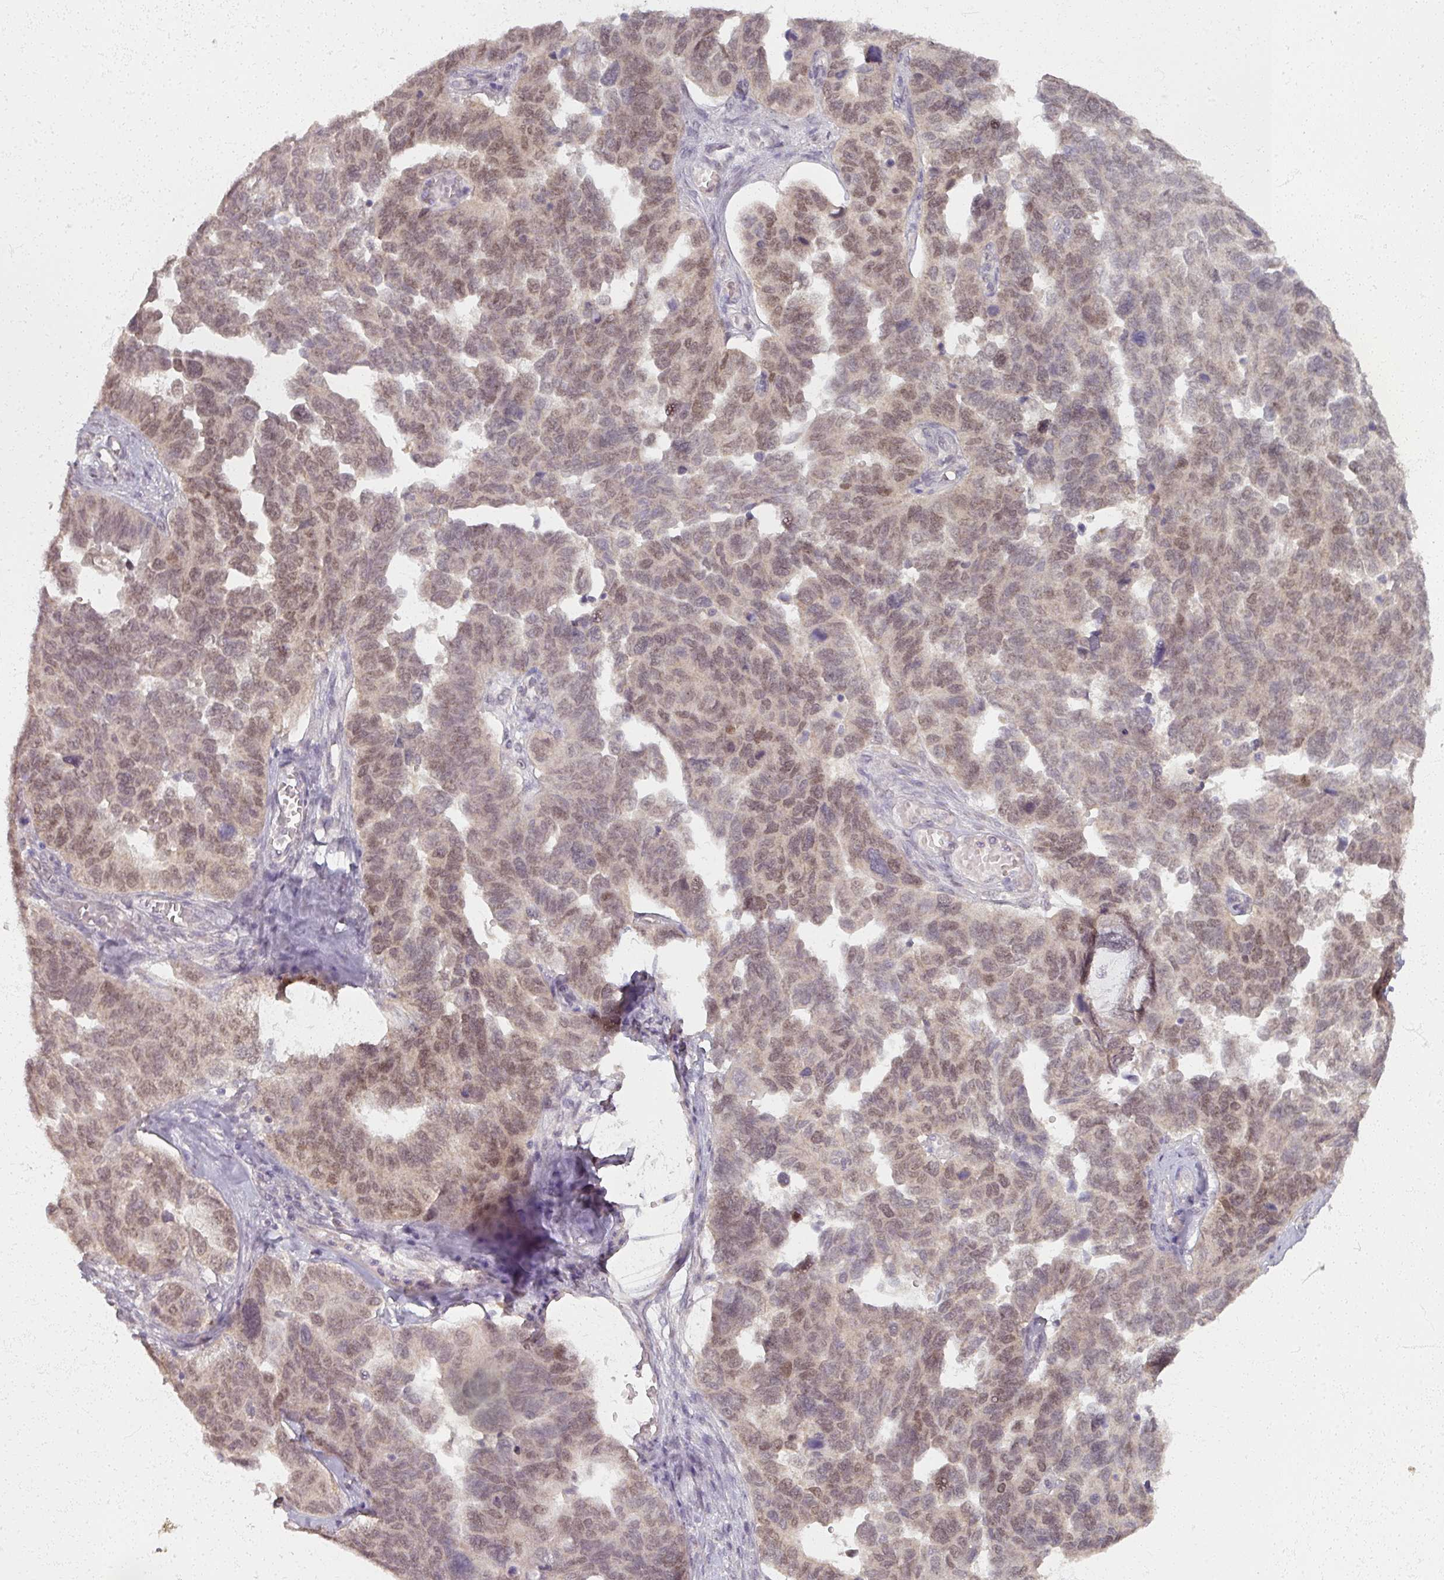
{"staining": {"intensity": "weak", "quantity": "25%-75%", "location": "nuclear"}, "tissue": "ovarian cancer", "cell_type": "Tumor cells", "image_type": "cancer", "snomed": [{"axis": "morphology", "description": "Cystadenocarcinoma, serous, NOS"}, {"axis": "topography", "description": "Ovary"}], "caption": "Immunohistochemical staining of serous cystadenocarcinoma (ovarian) displays low levels of weak nuclear expression in about 25%-75% of tumor cells.", "gene": "SOX11", "patient": {"sex": "female", "age": 64}}